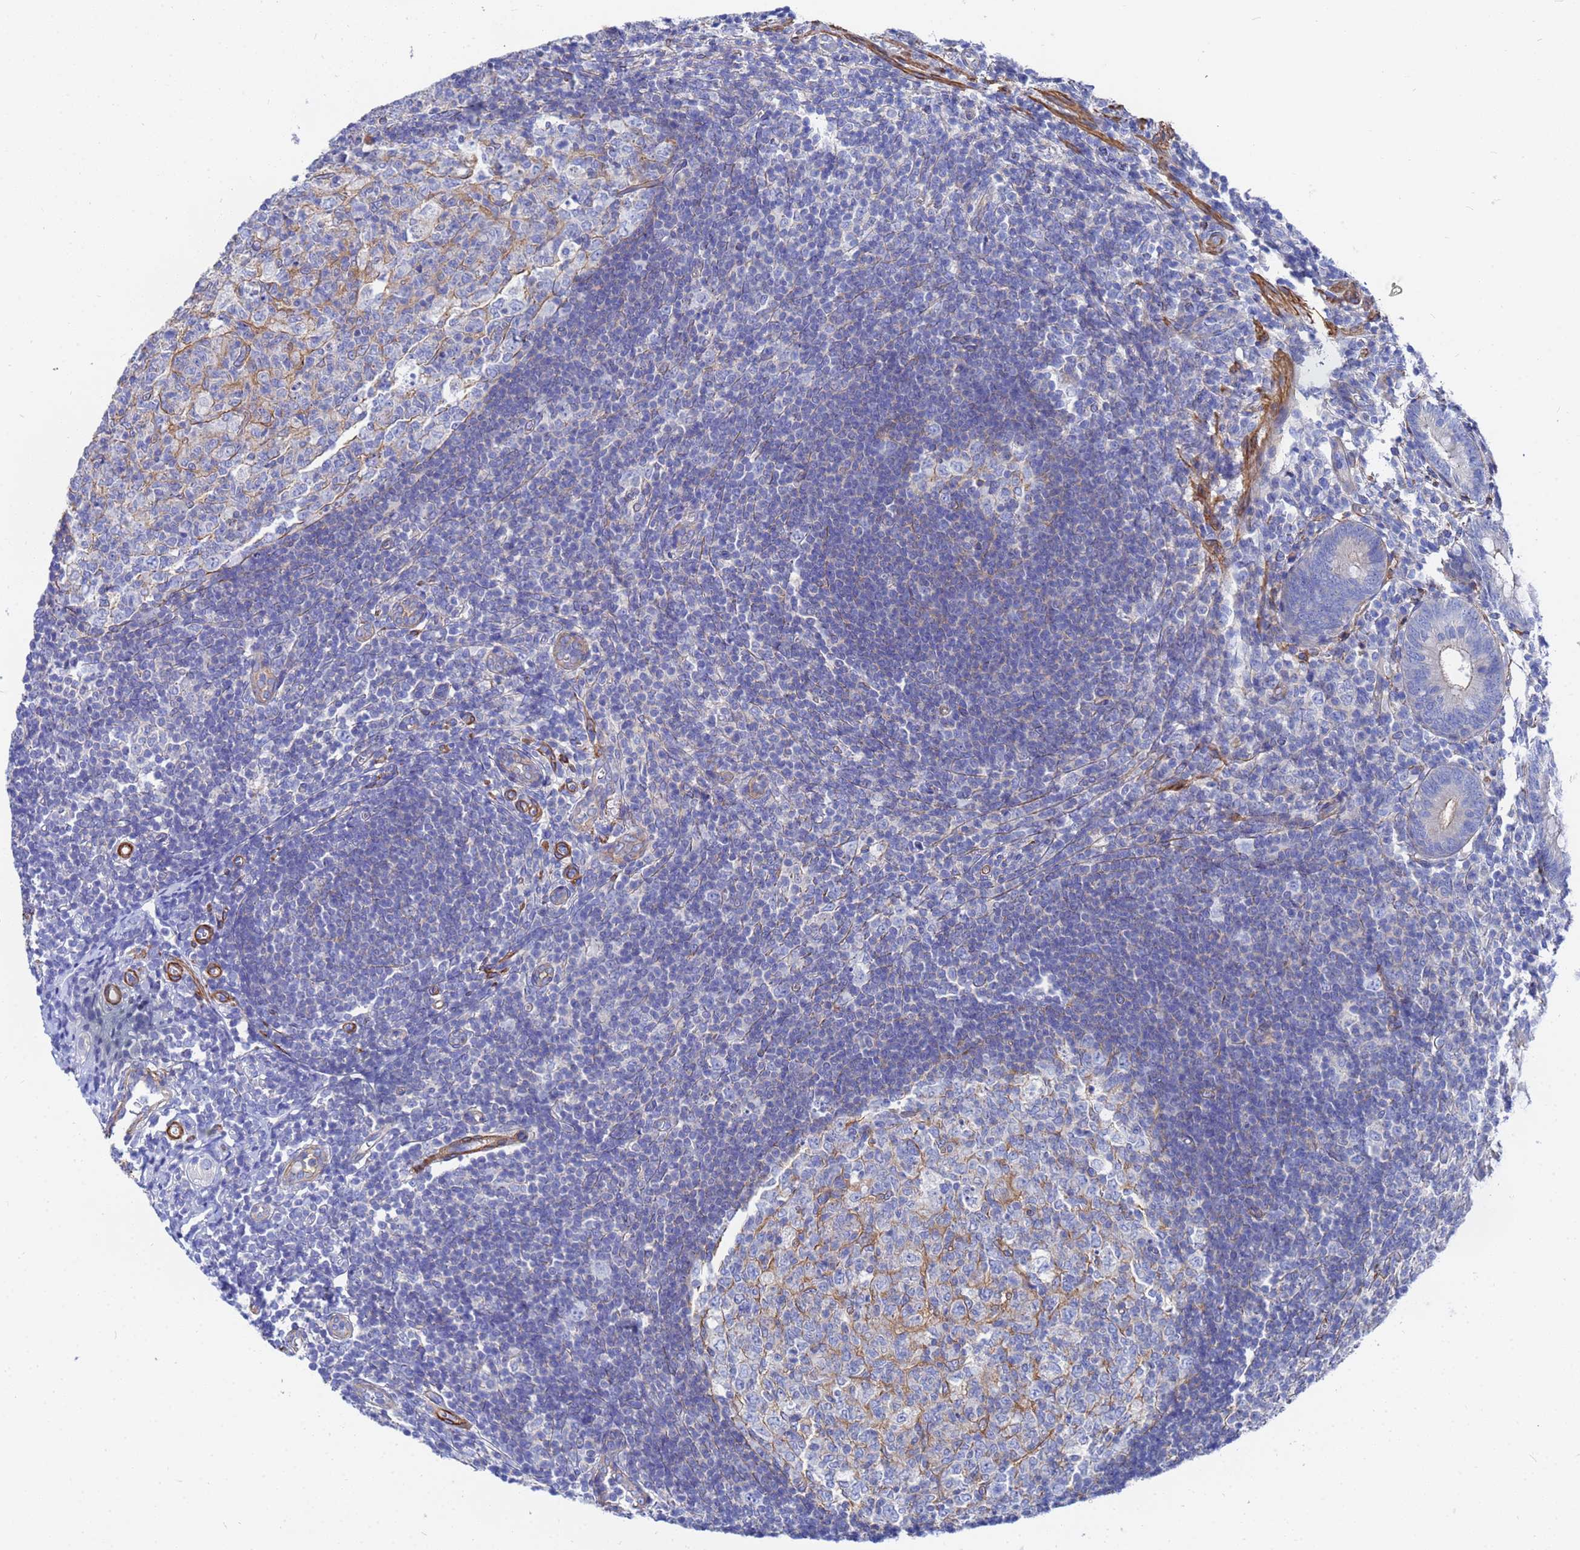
{"staining": {"intensity": "negative", "quantity": "none", "location": "none"}, "tissue": "appendix", "cell_type": "Glandular cells", "image_type": "normal", "snomed": [{"axis": "morphology", "description": "Normal tissue, NOS"}, {"axis": "topography", "description": "Appendix"}], "caption": "Glandular cells show no significant staining in normal appendix.", "gene": "RAB39A", "patient": {"sex": "male", "age": 14}}